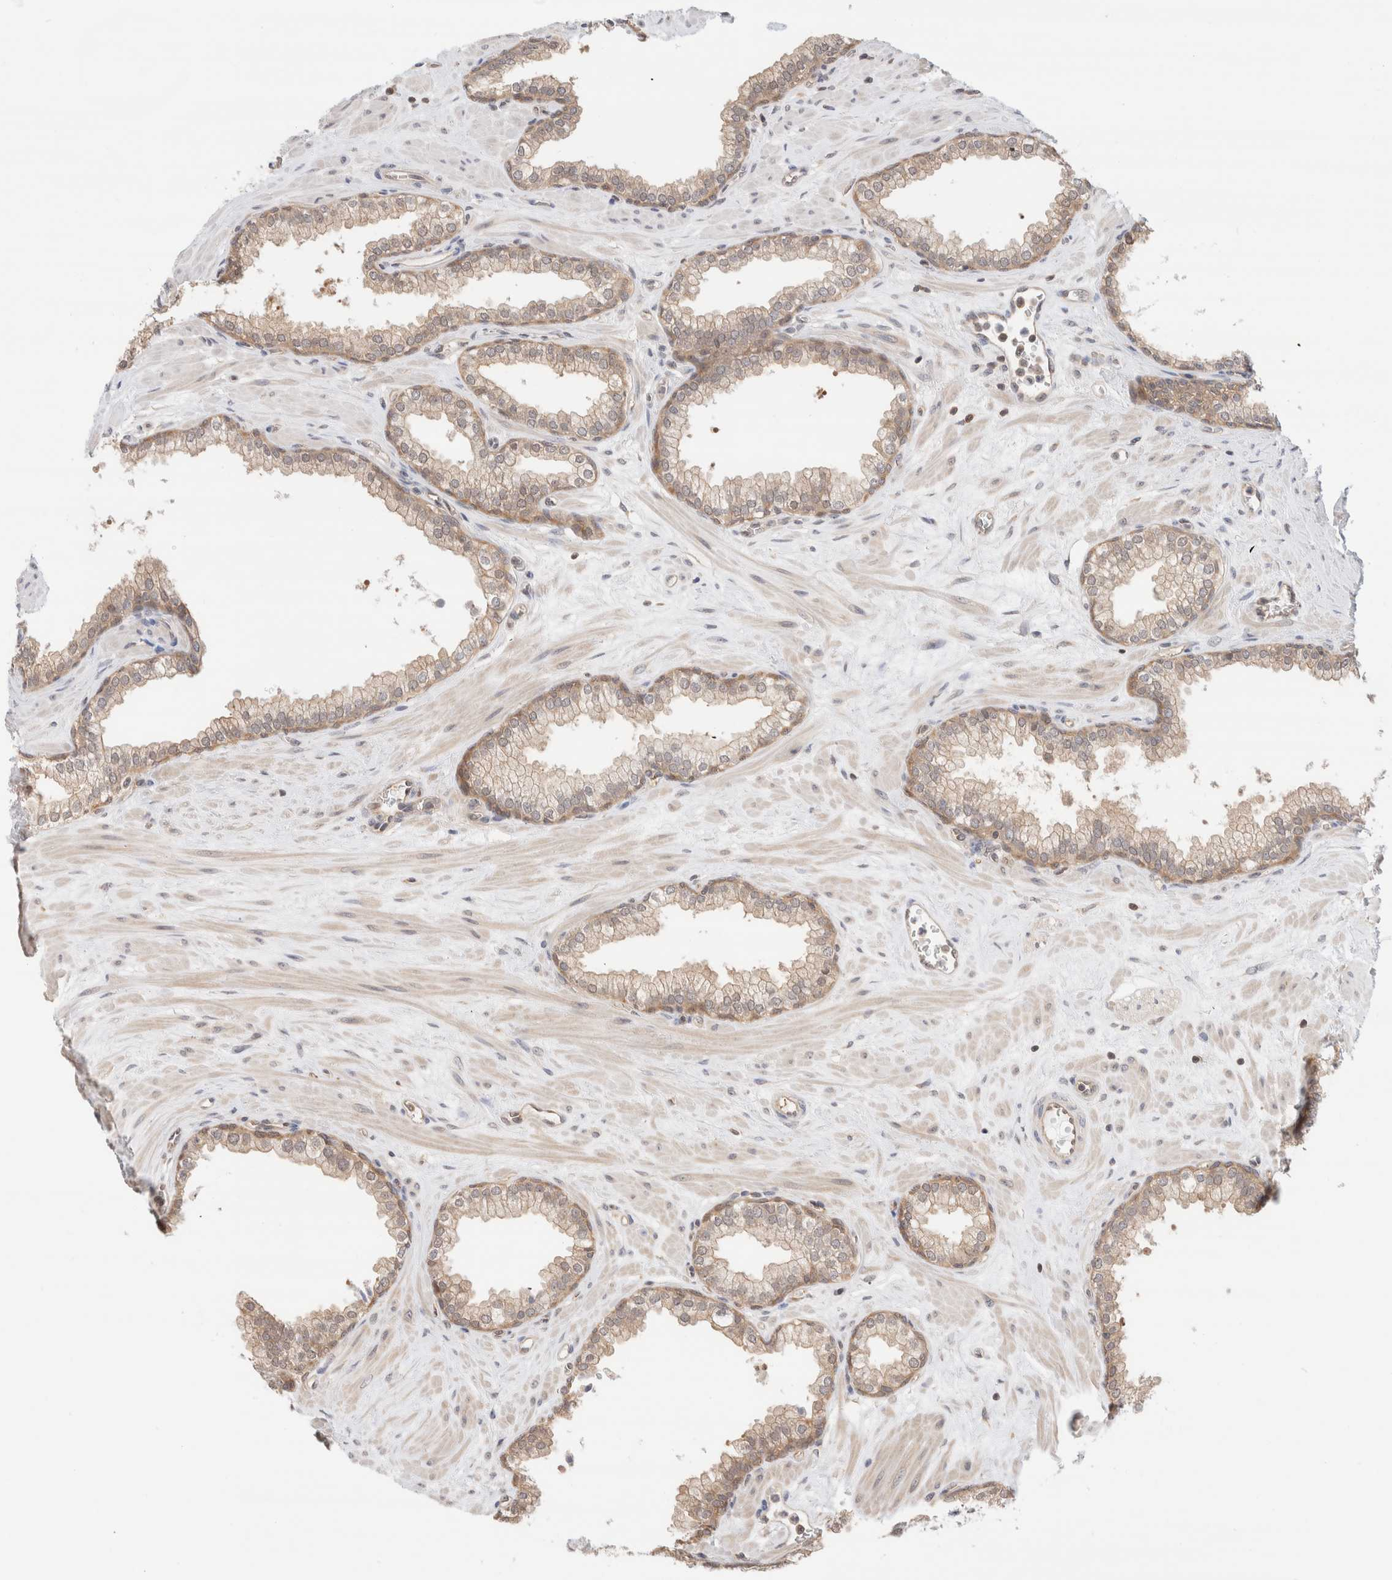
{"staining": {"intensity": "moderate", "quantity": ">75%", "location": "cytoplasmic/membranous"}, "tissue": "prostate", "cell_type": "Glandular cells", "image_type": "normal", "snomed": [{"axis": "morphology", "description": "Normal tissue, NOS"}, {"axis": "morphology", "description": "Urothelial carcinoma, Low grade"}, {"axis": "topography", "description": "Urinary bladder"}, {"axis": "topography", "description": "Prostate"}], "caption": "Immunohistochemical staining of benign human prostate exhibits moderate cytoplasmic/membranous protein expression in approximately >75% of glandular cells. Ihc stains the protein of interest in brown and the nuclei are stained blue.", "gene": "C17orf97", "patient": {"sex": "male", "age": 60}}